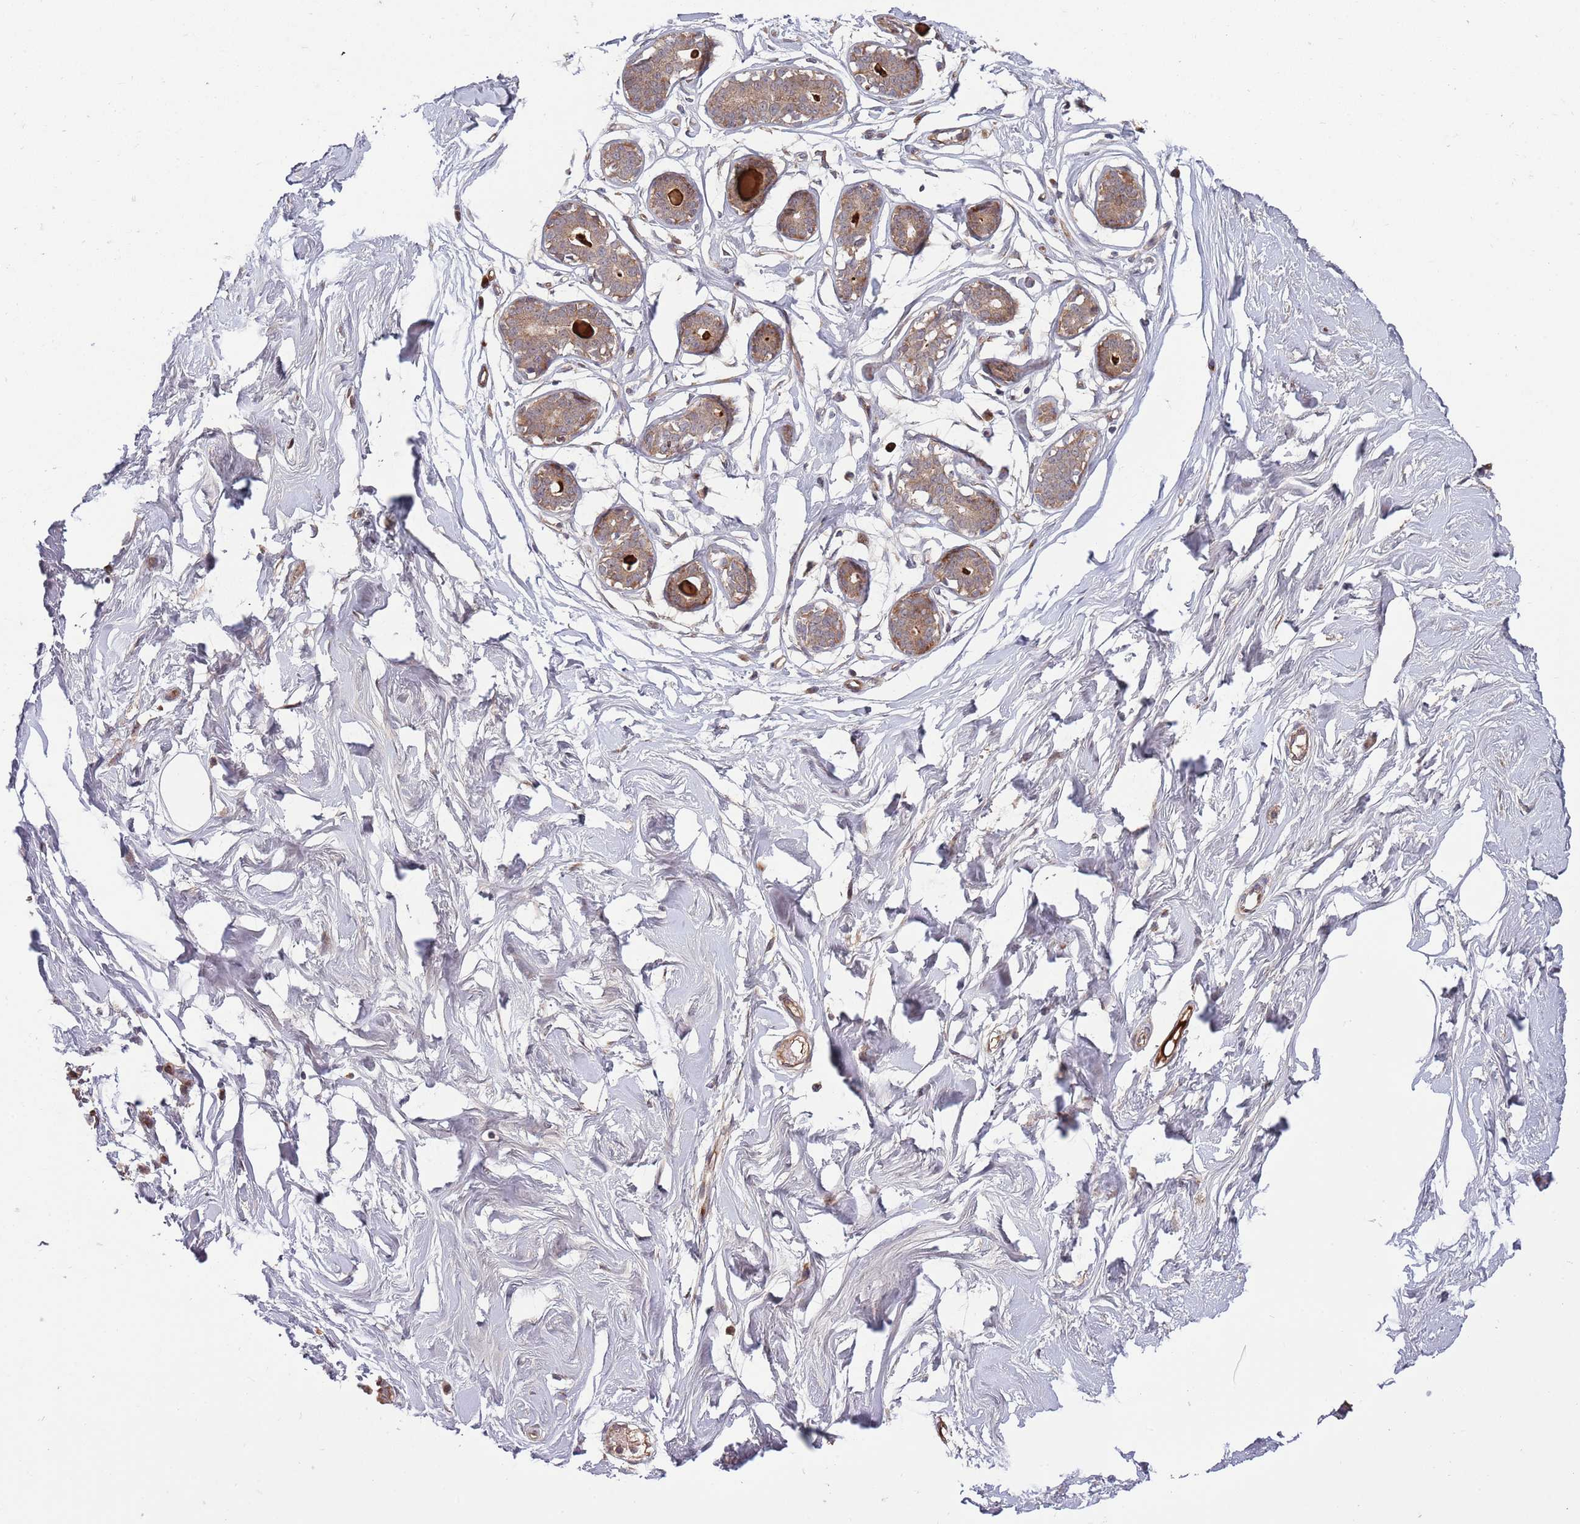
{"staining": {"intensity": "negative", "quantity": "none", "location": "none"}, "tissue": "breast", "cell_type": "Adipocytes", "image_type": "normal", "snomed": [{"axis": "morphology", "description": "Normal tissue, NOS"}, {"axis": "morphology", "description": "Adenoma, NOS"}, {"axis": "topography", "description": "Breast"}], "caption": "Adipocytes show no significant protein staining in benign breast.", "gene": "NT5DC4", "patient": {"sex": "female", "age": 23}}